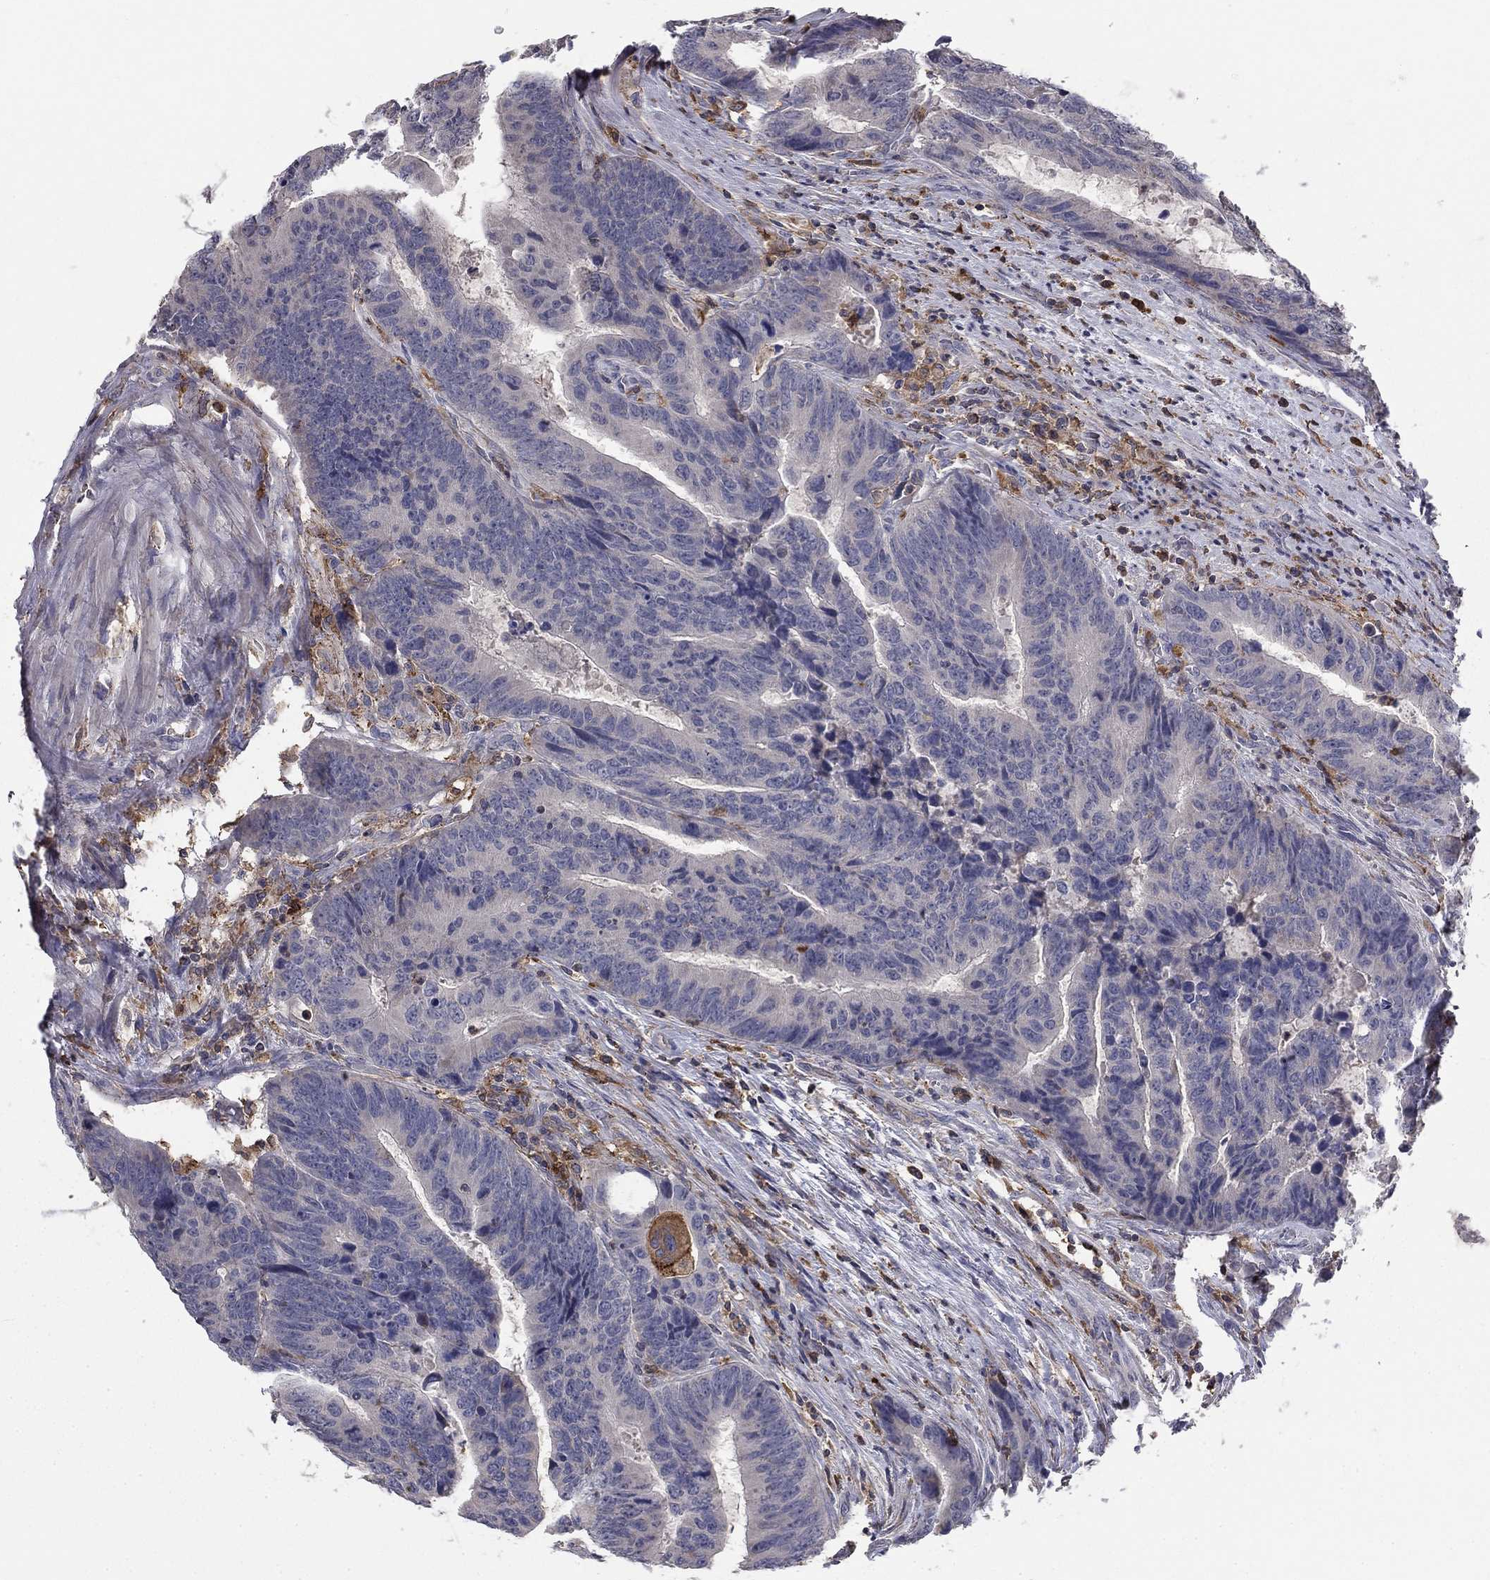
{"staining": {"intensity": "negative", "quantity": "none", "location": "none"}, "tissue": "colorectal cancer", "cell_type": "Tumor cells", "image_type": "cancer", "snomed": [{"axis": "morphology", "description": "Adenocarcinoma, NOS"}, {"axis": "topography", "description": "Colon"}], "caption": "High magnification brightfield microscopy of colorectal cancer (adenocarcinoma) stained with DAB (brown) and counterstained with hematoxylin (blue): tumor cells show no significant positivity.", "gene": "PLCB2", "patient": {"sex": "female", "age": 56}}